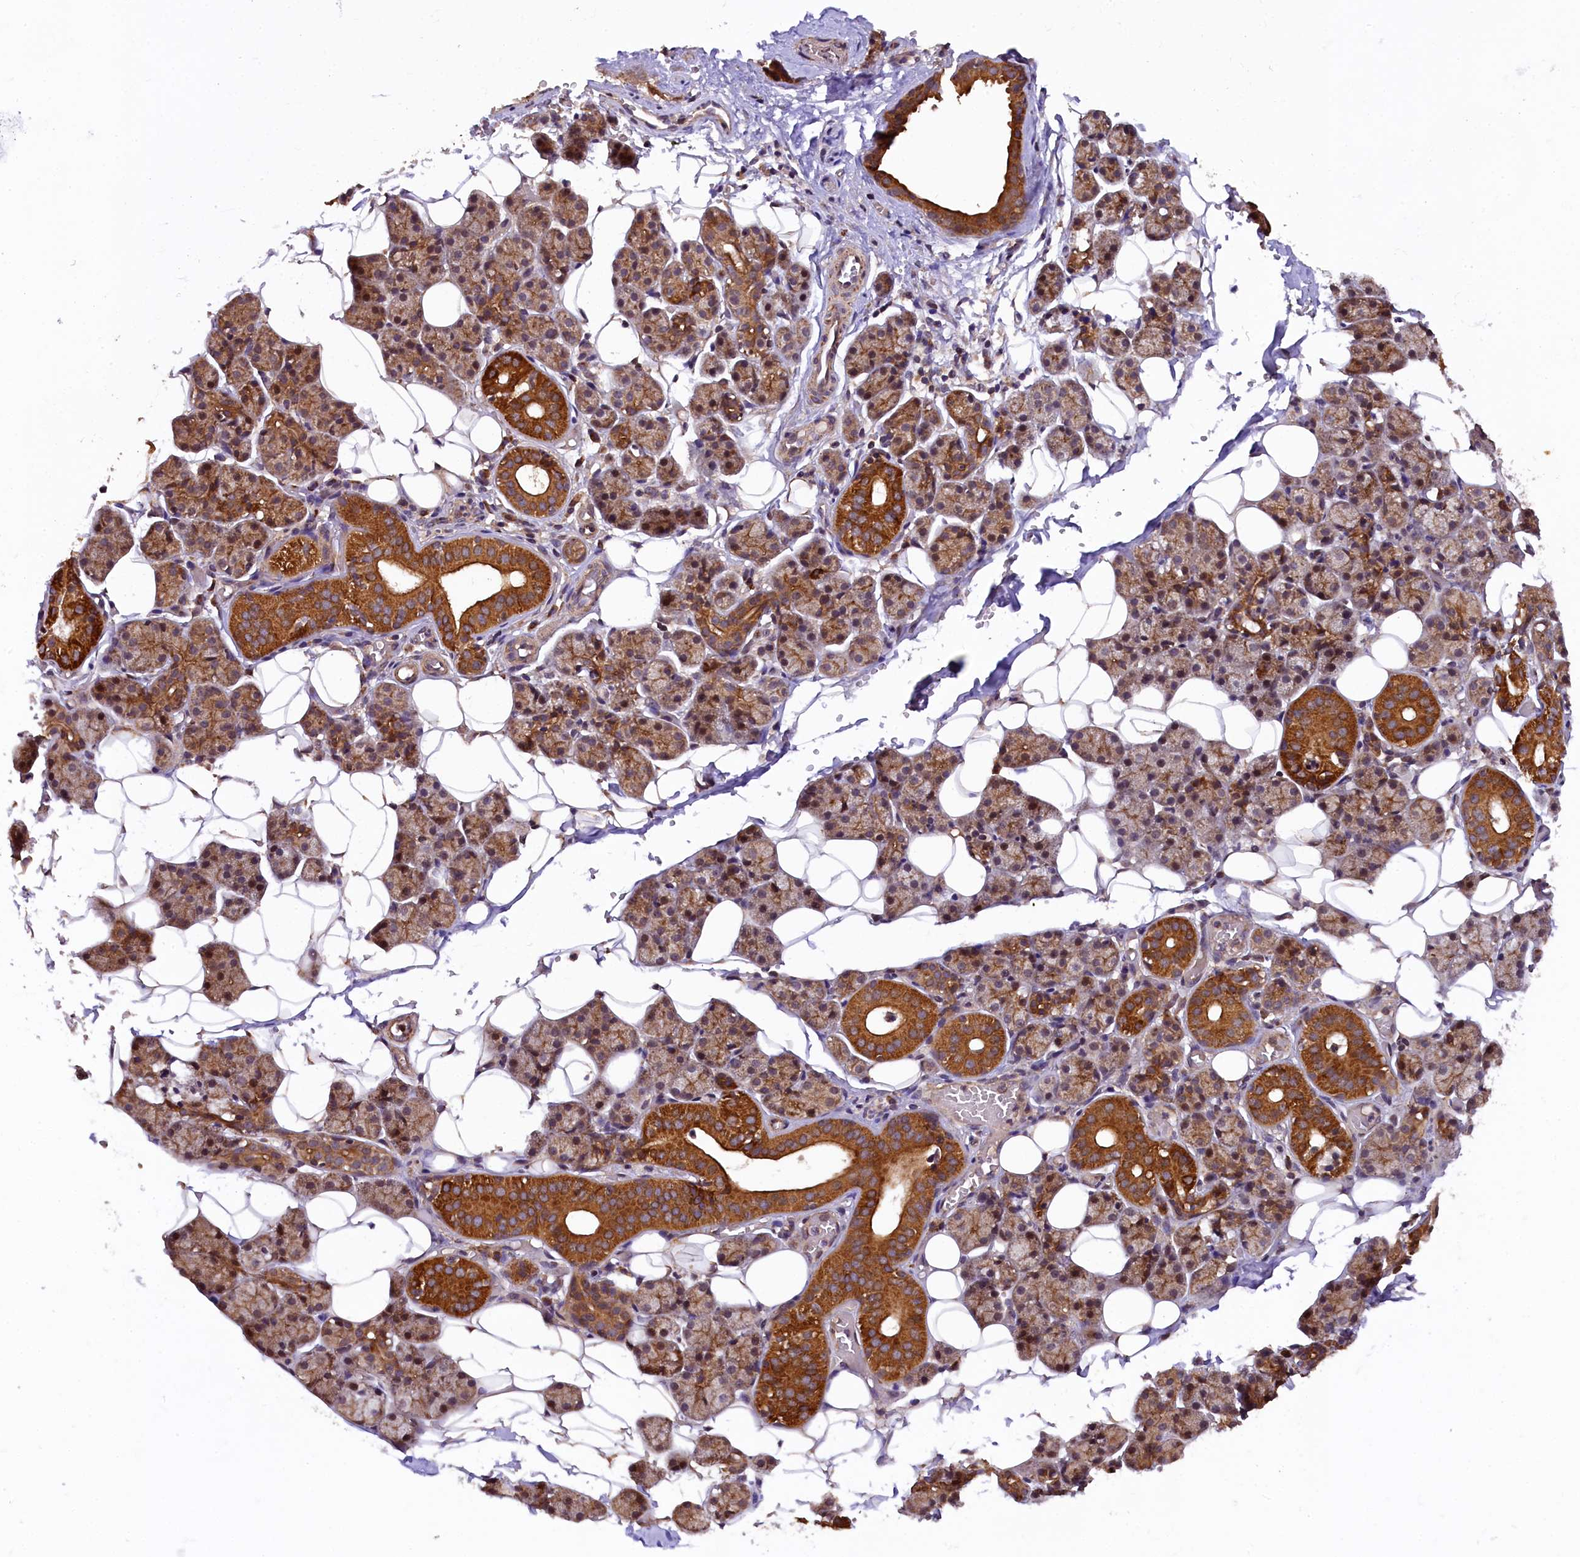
{"staining": {"intensity": "strong", "quantity": "25%-75%", "location": "cytoplasmic/membranous"}, "tissue": "salivary gland", "cell_type": "Glandular cells", "image_type": "normal", "snomed": [{"axis": "morphology", "description": "Normal tissue, NOS"}, {"axis": "topography", "description": "Salivary gland"}], "caption": "The micrograph exhibits staining of unremarkable salivary gland, revealing strong cytoplasmic/membranous protein positivity (brown color) within glandular cells.", "gene": "DOHH", "patient": {"sex": "female", "age": 33}}